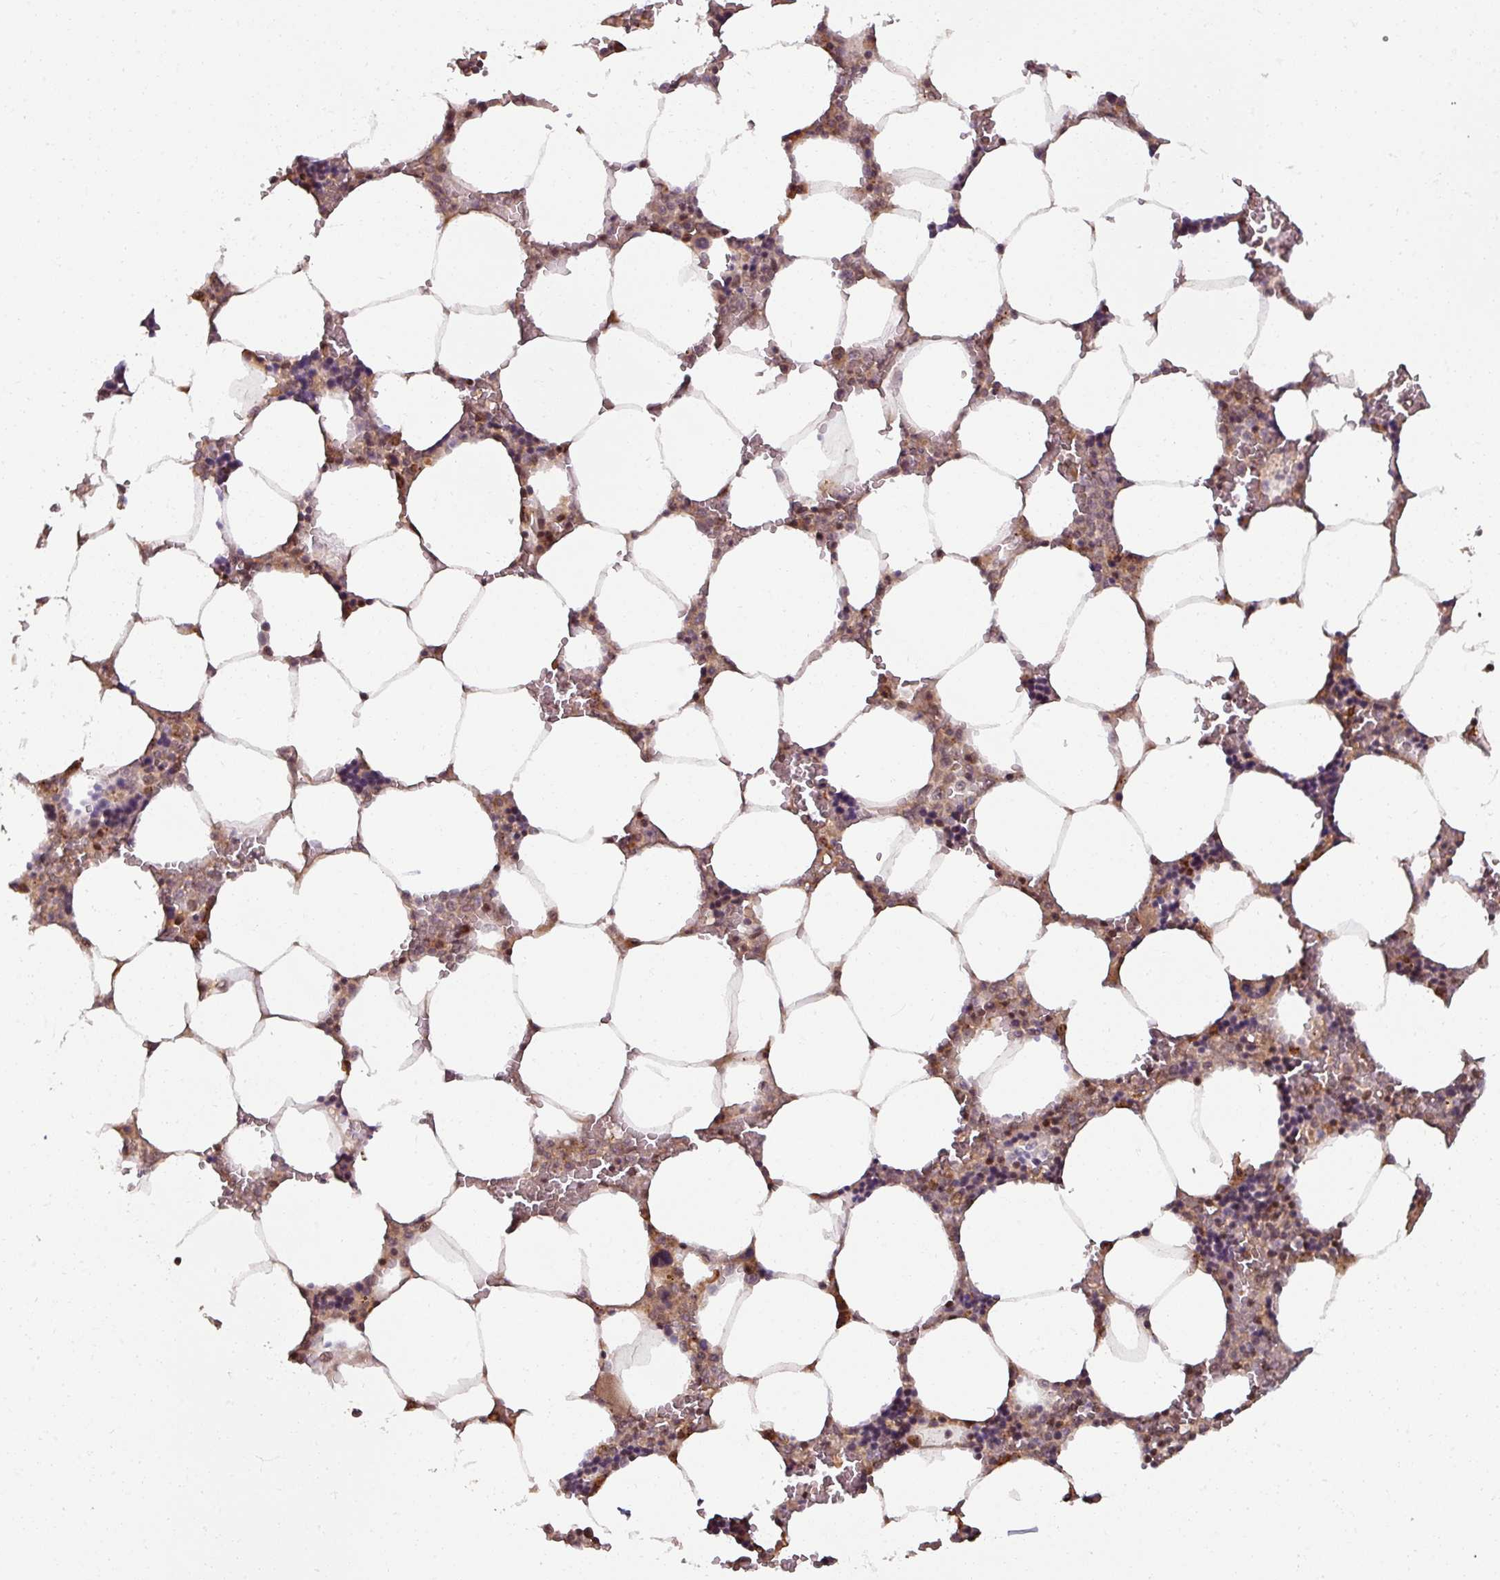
{"staining": {"intensity": "moderate", "quantity": "25%-75%", "location": "nuclear"}, "tissue": "bone marrow", "cell_type": "Hematopoietic cells", "image_type": "normal", "snomed": [{"axis": "morphology", "description": "Normal tissue, NOS"}, {"axis": "topography", "description": "Bone marrow"}], "caption": "A medium amount of moderate nuclear staining is appreciated in about 25%-75% of hematopoietic cells in benign bone marrow. (brown staining indicates protein expression, while blue staining denotes nuclei).", "gene": "SWI5", "patient": {"sex": "male", "age": 64}}